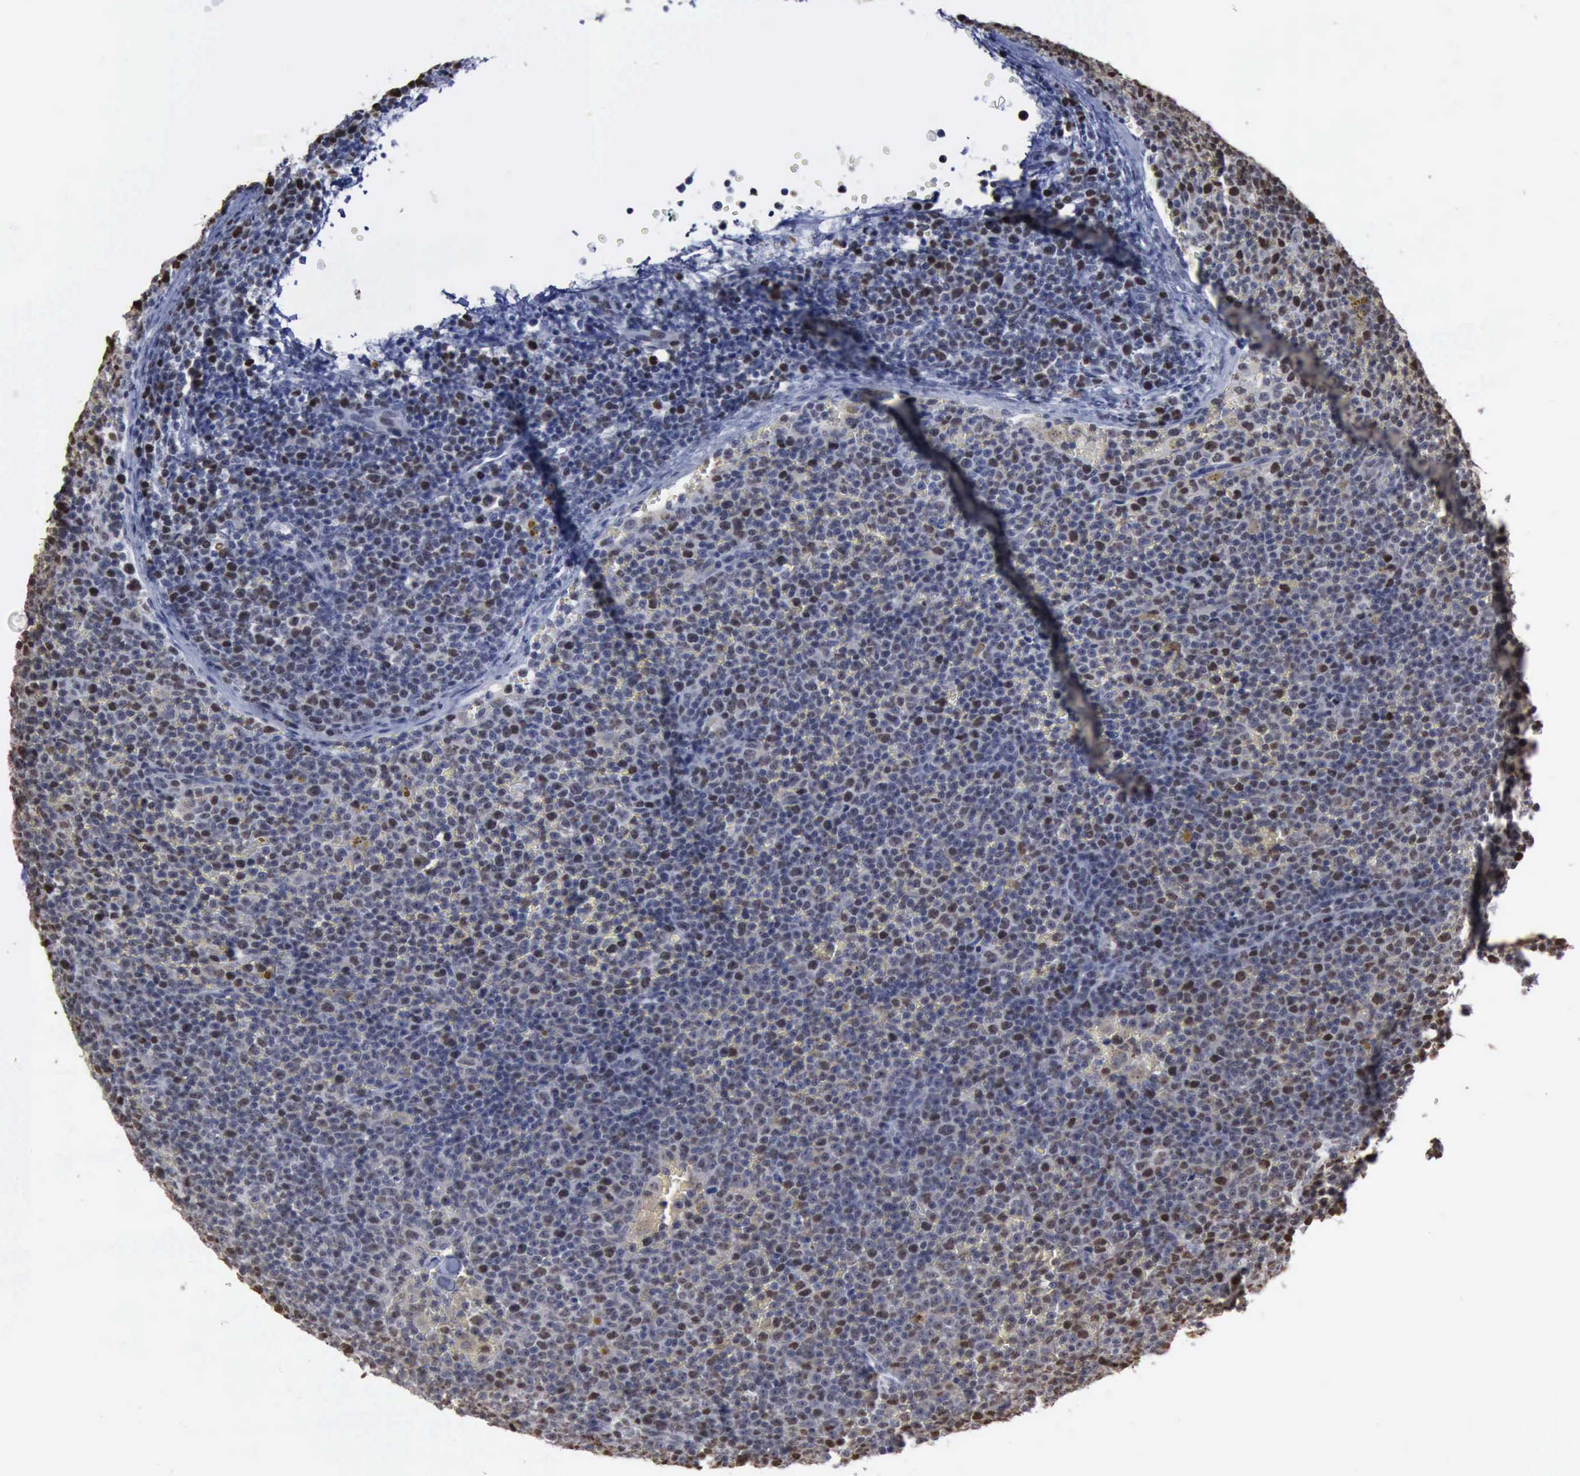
{"staining": {"intensity": "moderate", "quantity": "25%-75%", "location": "nuclear"}, "tissue": "lymphoma", "cell_type": "Tumor cells", "image_type": "cancer", "snomed": [{"axis": "morphology", "description": "Malignant lymphoma, non-Hodgkin's type, Low grade"}, {"axis": "topography", "description": "Lymph node"}], "caption": "The image demonstrates a brown stain indicating the presence of a protein in the nuclear of tumor cells in low-grade malignant lymphoma, non-Hodgkin's type. (DAB (3,3'-diaminobenzidine) IHC with brightfield microscopy, high magnification).", "gene": "PCNA", "patient": {"sex": "male", "age": 50}}